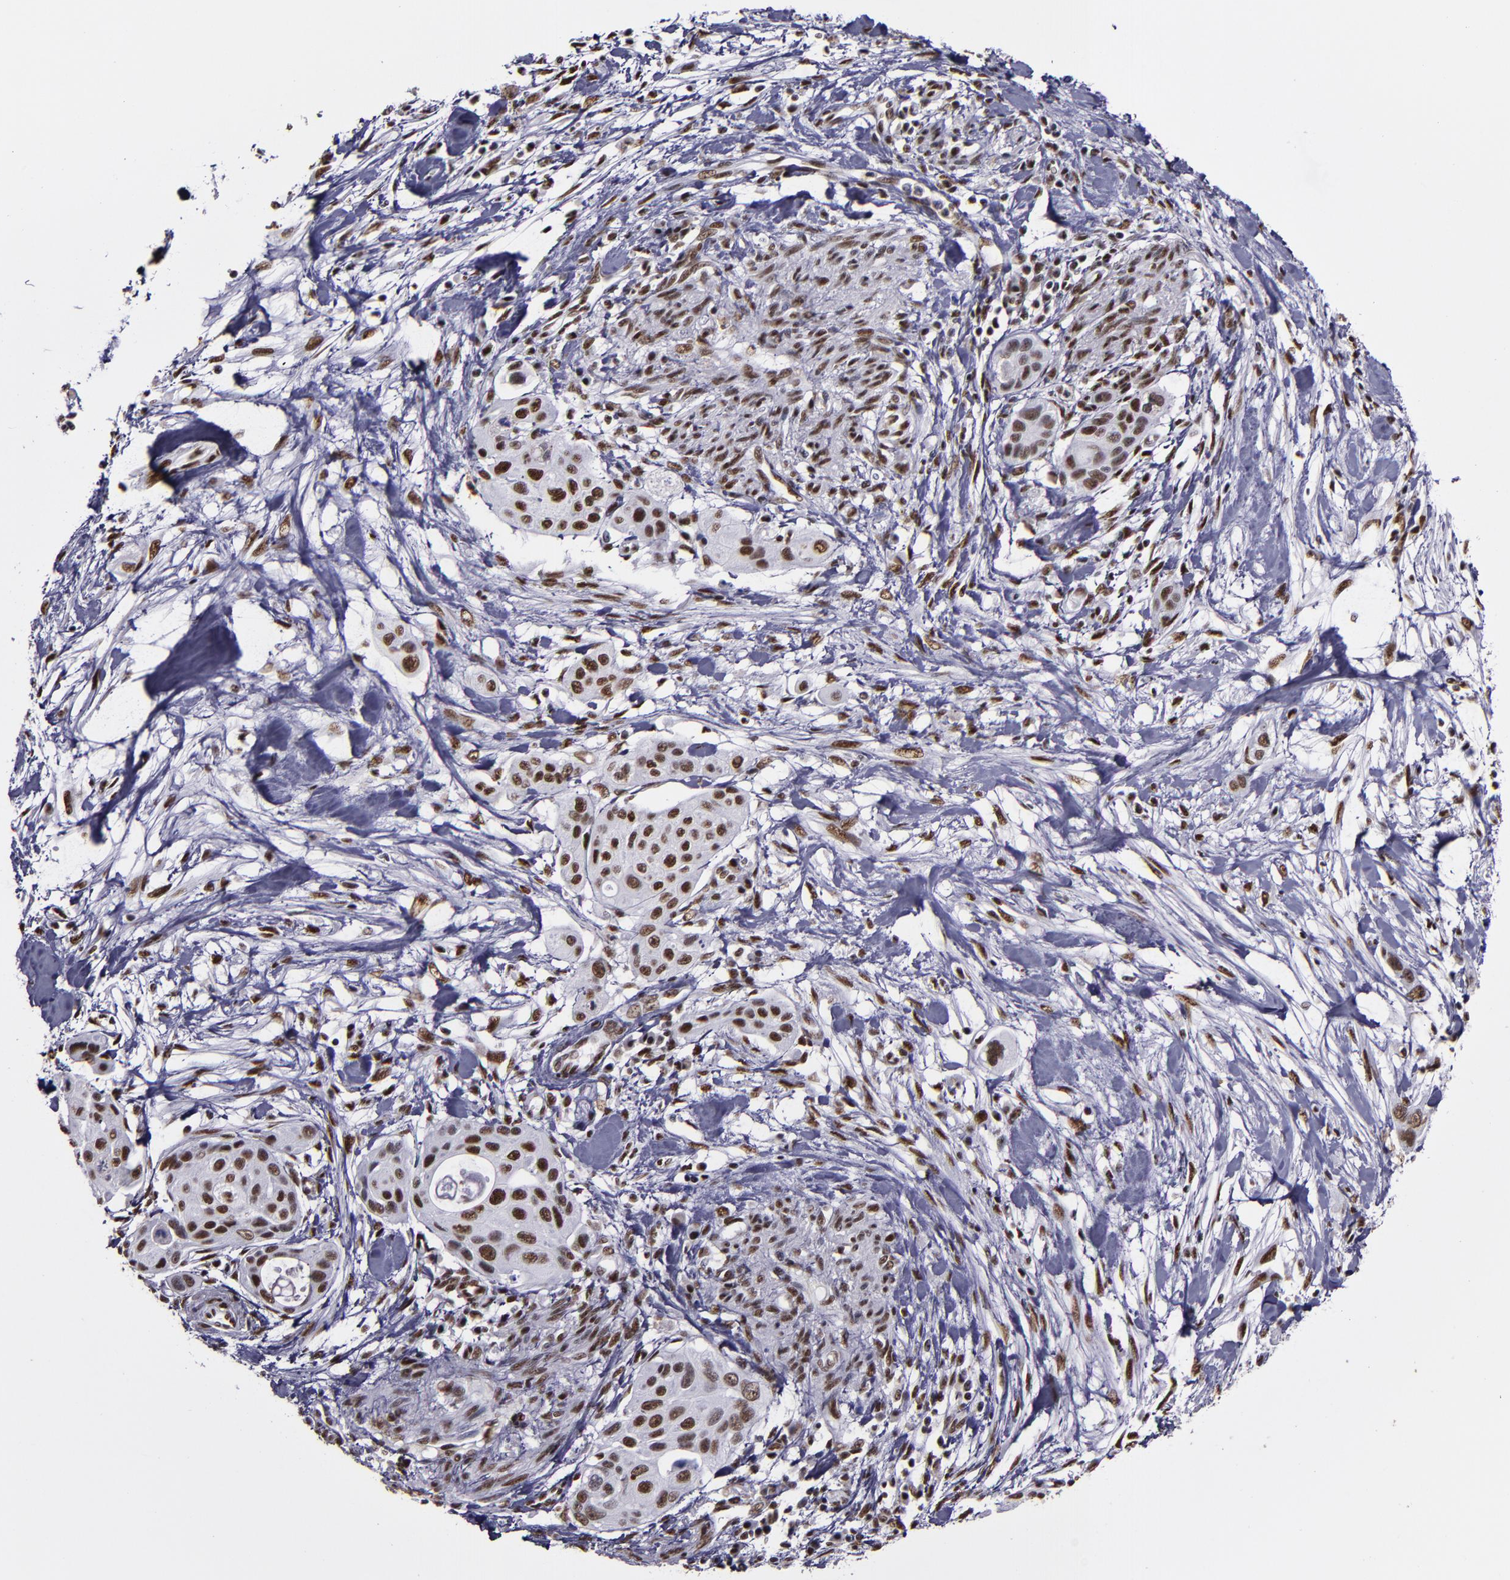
{"staining": {"intensity": "moderate", "quantity": ">75%", "location": "nuclear"}, "tissue": "pancreatic cancer", "cell_type": "Tumor cells", "image_type": "cancer", "snomed": [{"axis": "morphology", "description": "Adenocarcinoma, NOS"}, {"axis": "topography", "description": "Pancreas"}], "caption": "Immunohistochemistry (IHC) staining of pancreatic cancer, which displays medium levels of moderate nuclear expression in about >75% of tumor cells indicating moderate nuclear protein staining. The staining was performed using DAB (brown) for protein detection and nuclei were counterstained in hematoxylin (blue).", "gene": "PPP4R3A", "patient": {"sex": "female", "age": 60}}